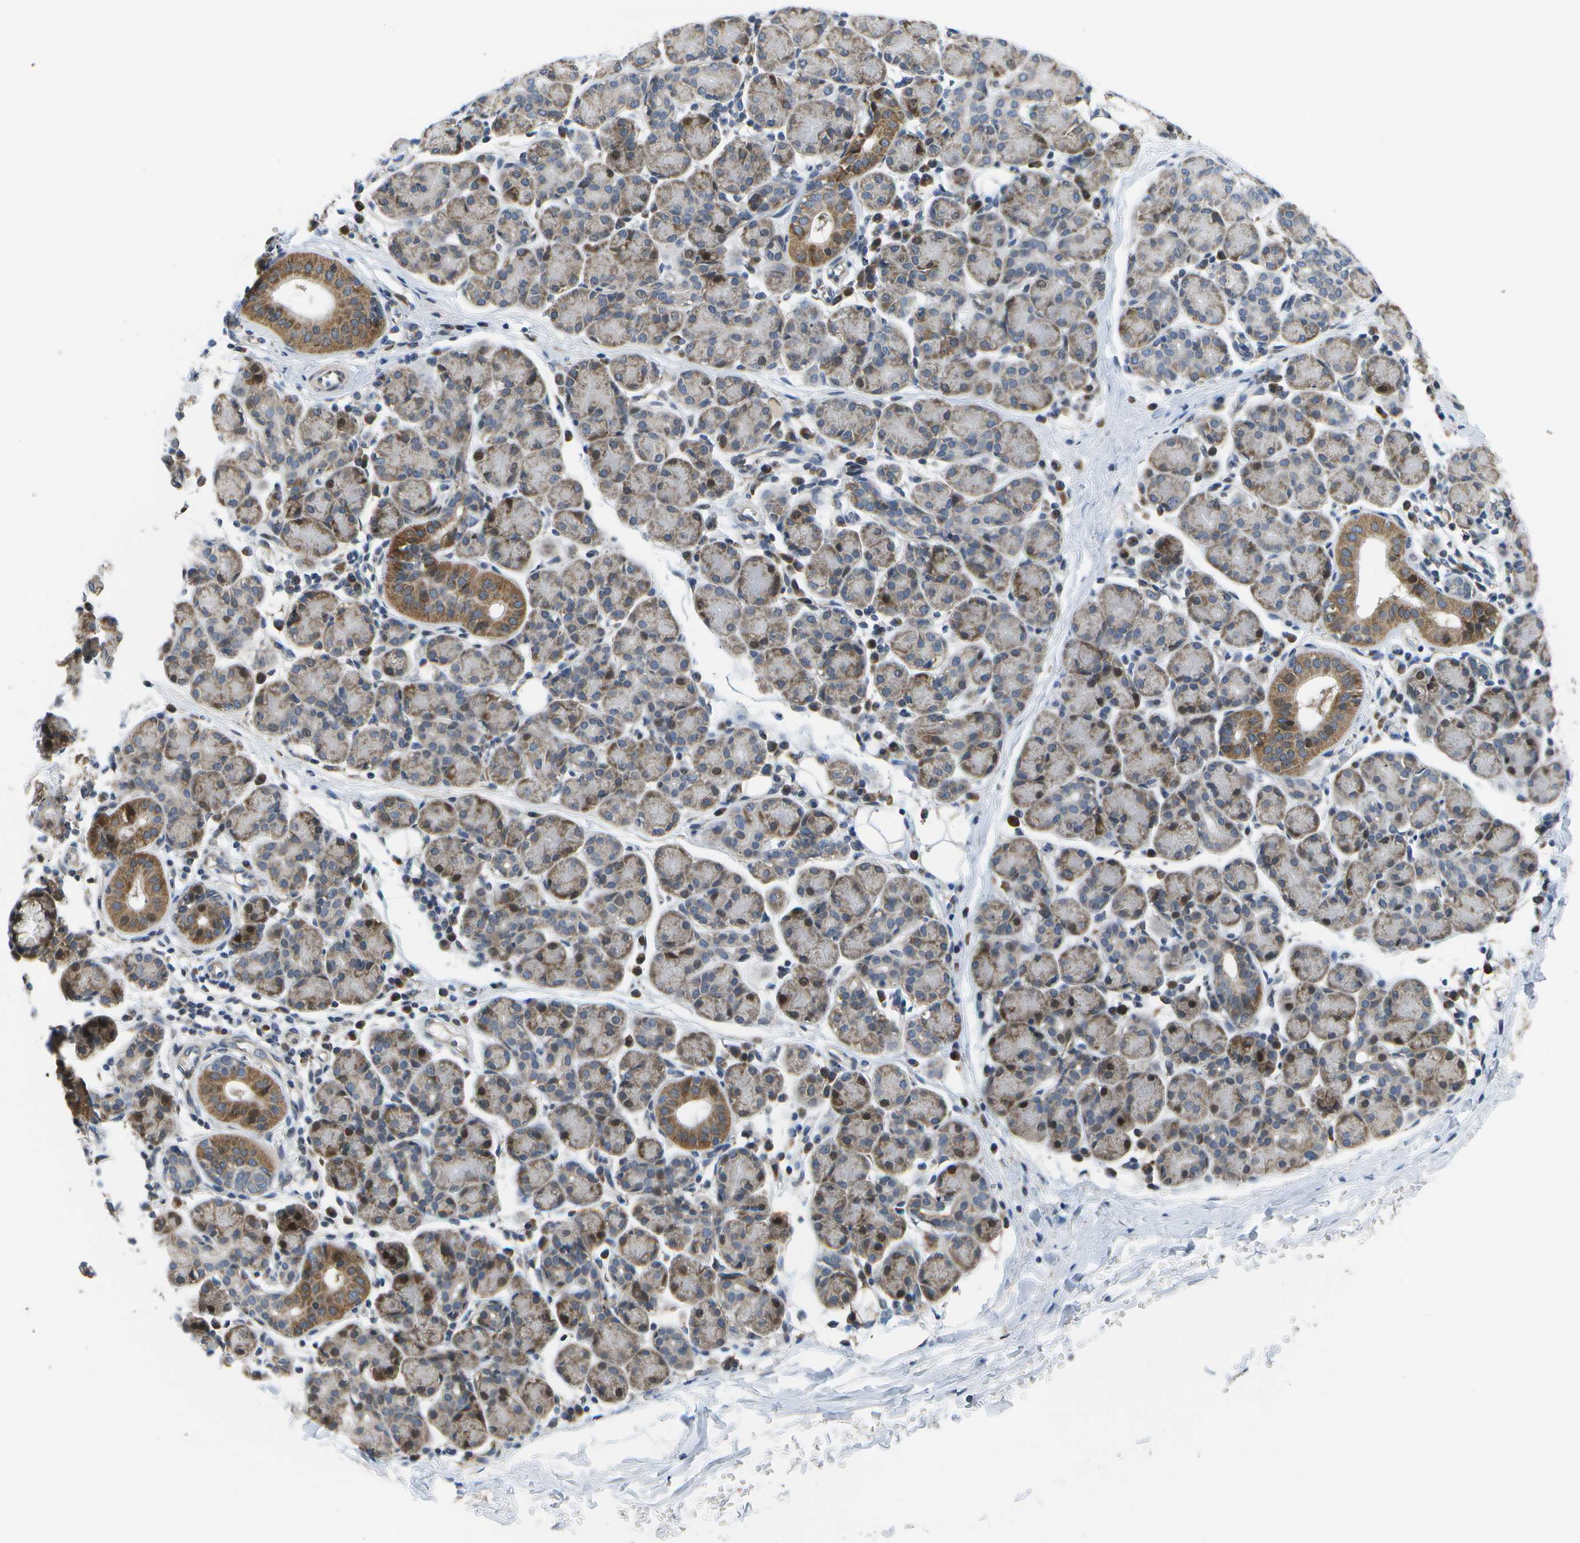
{"staining": {"intensity": "moderate", "quantity": "25%-75%", "location": "cytoplasmic/membranous,nuclear"}, "tissue": "salivary gland", "cell_type": "Glandular cells", "image_type": "normal", "snomed": [{"axis": "morphology", "description": "Normal tissue, NOS"}, {"axis": "morphology", "description": "Inflammation, NOS"}, {"axis": "topography", "description": "Lymph node"}, {"axis": "topography", "description": "Salivary gland"}], "caption": "Normal salivary gland shows moderate cytoplasmic/membranous,nuclear expression in about 25%-75% of glandular cells, visualized by immunohistochemistry.", "gene": "HADHA", "patient": {"sex": "male", "age": 3}}